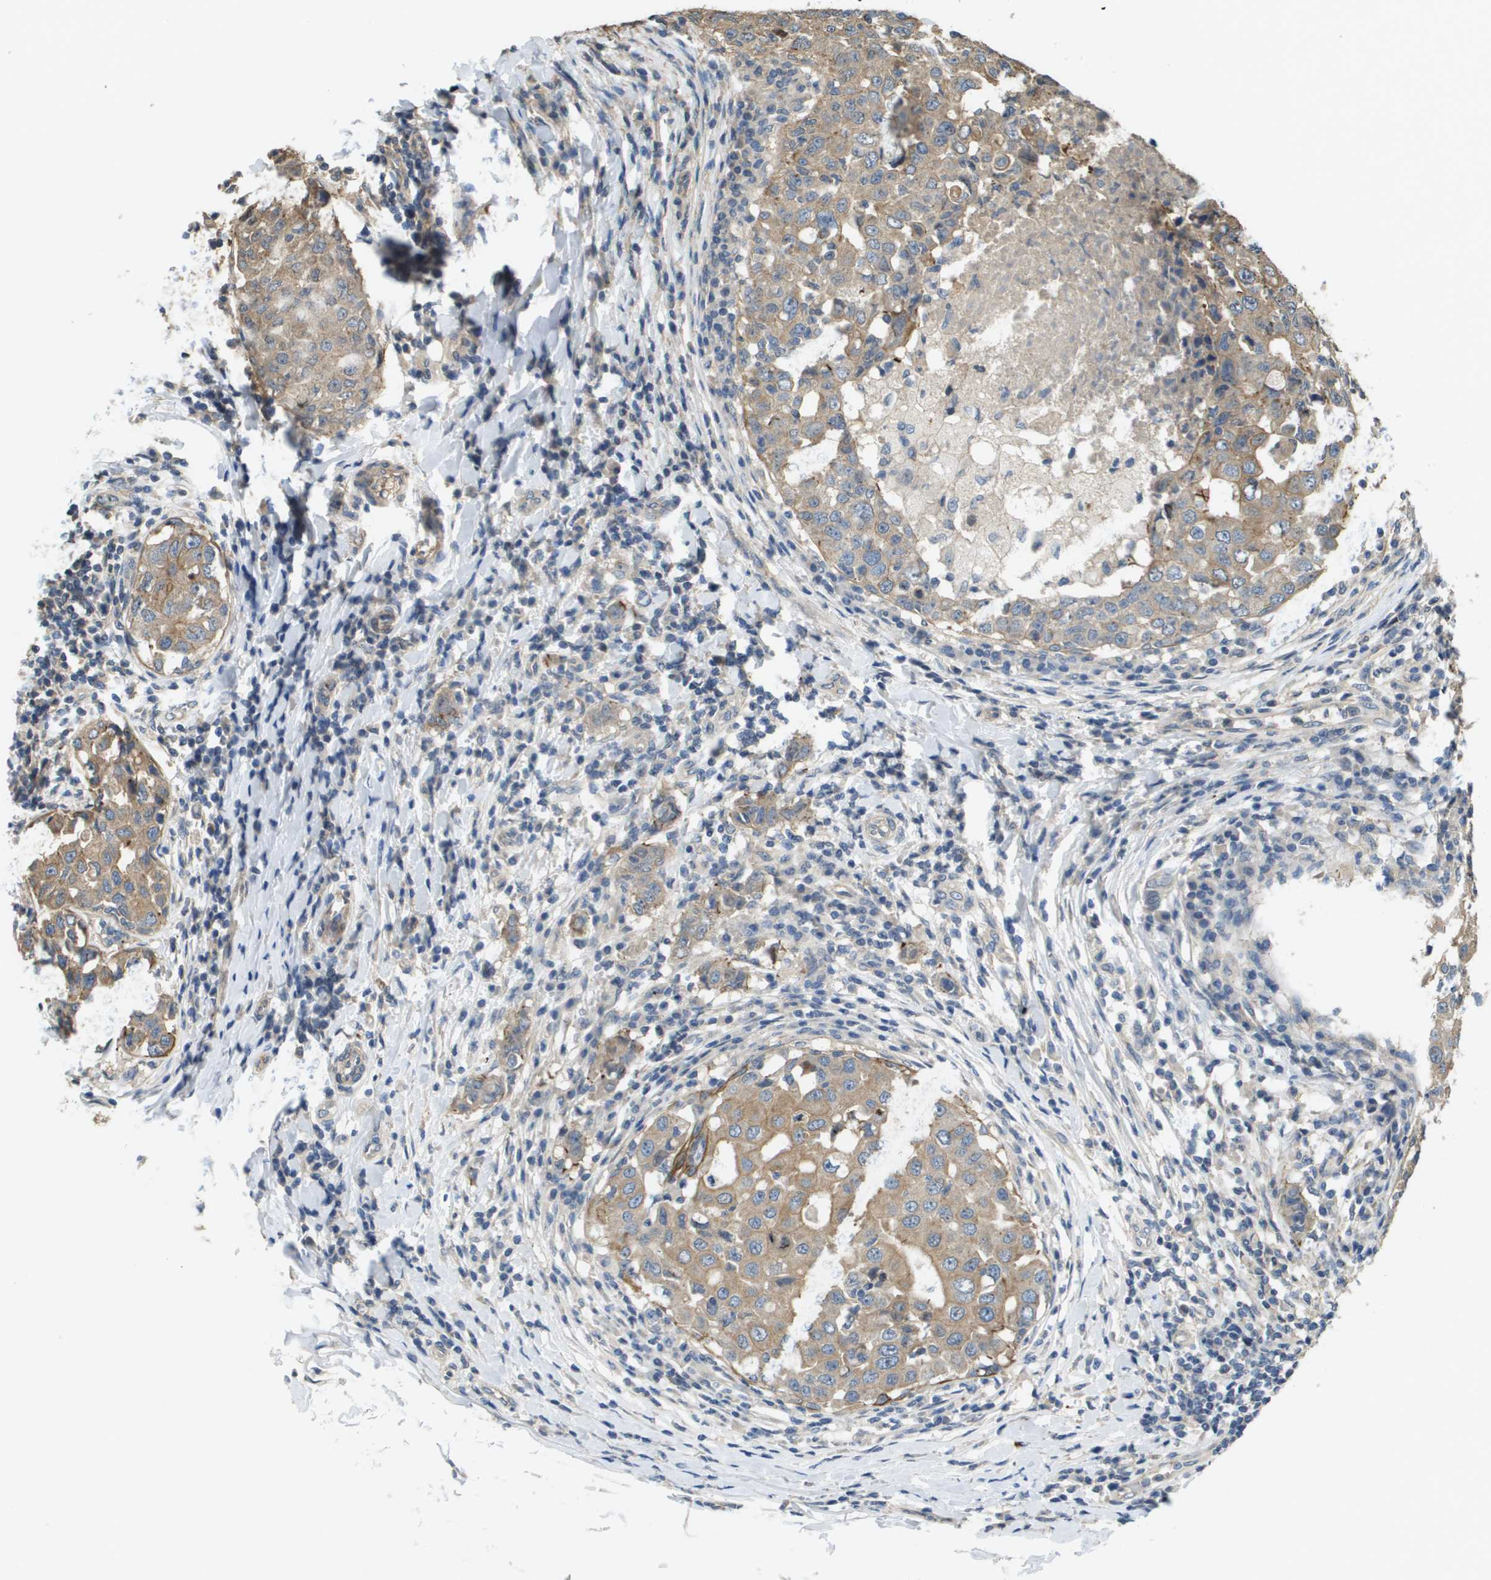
{"staining": {"intensity": "moderate", "quantity": "25%-75%", "location": "cytoplasmic/membranous"}, "tissue": "breast cancer", "cell_type": "Tumor cells", "image_type": "cancer", "snomed": [{"axis": "morphology", "description": "Duct carcinoma"}, {"axis": "topography", "description": "Breast"}], "caption": "Intraductal carcinoma (breast) stained with DAB (3,3'-diaminobenzidine) immunohistochemistry shows medium levels of moderate cytoplasmic/membranous staining in approximately 25%-75% of tumor cells. (DAB (3,3'-diaminobenzidine) = brown stain, brightfield microscopy at high magnification).", "gene": "KRT23", "patient": {"sex": "female", "age": 27}}